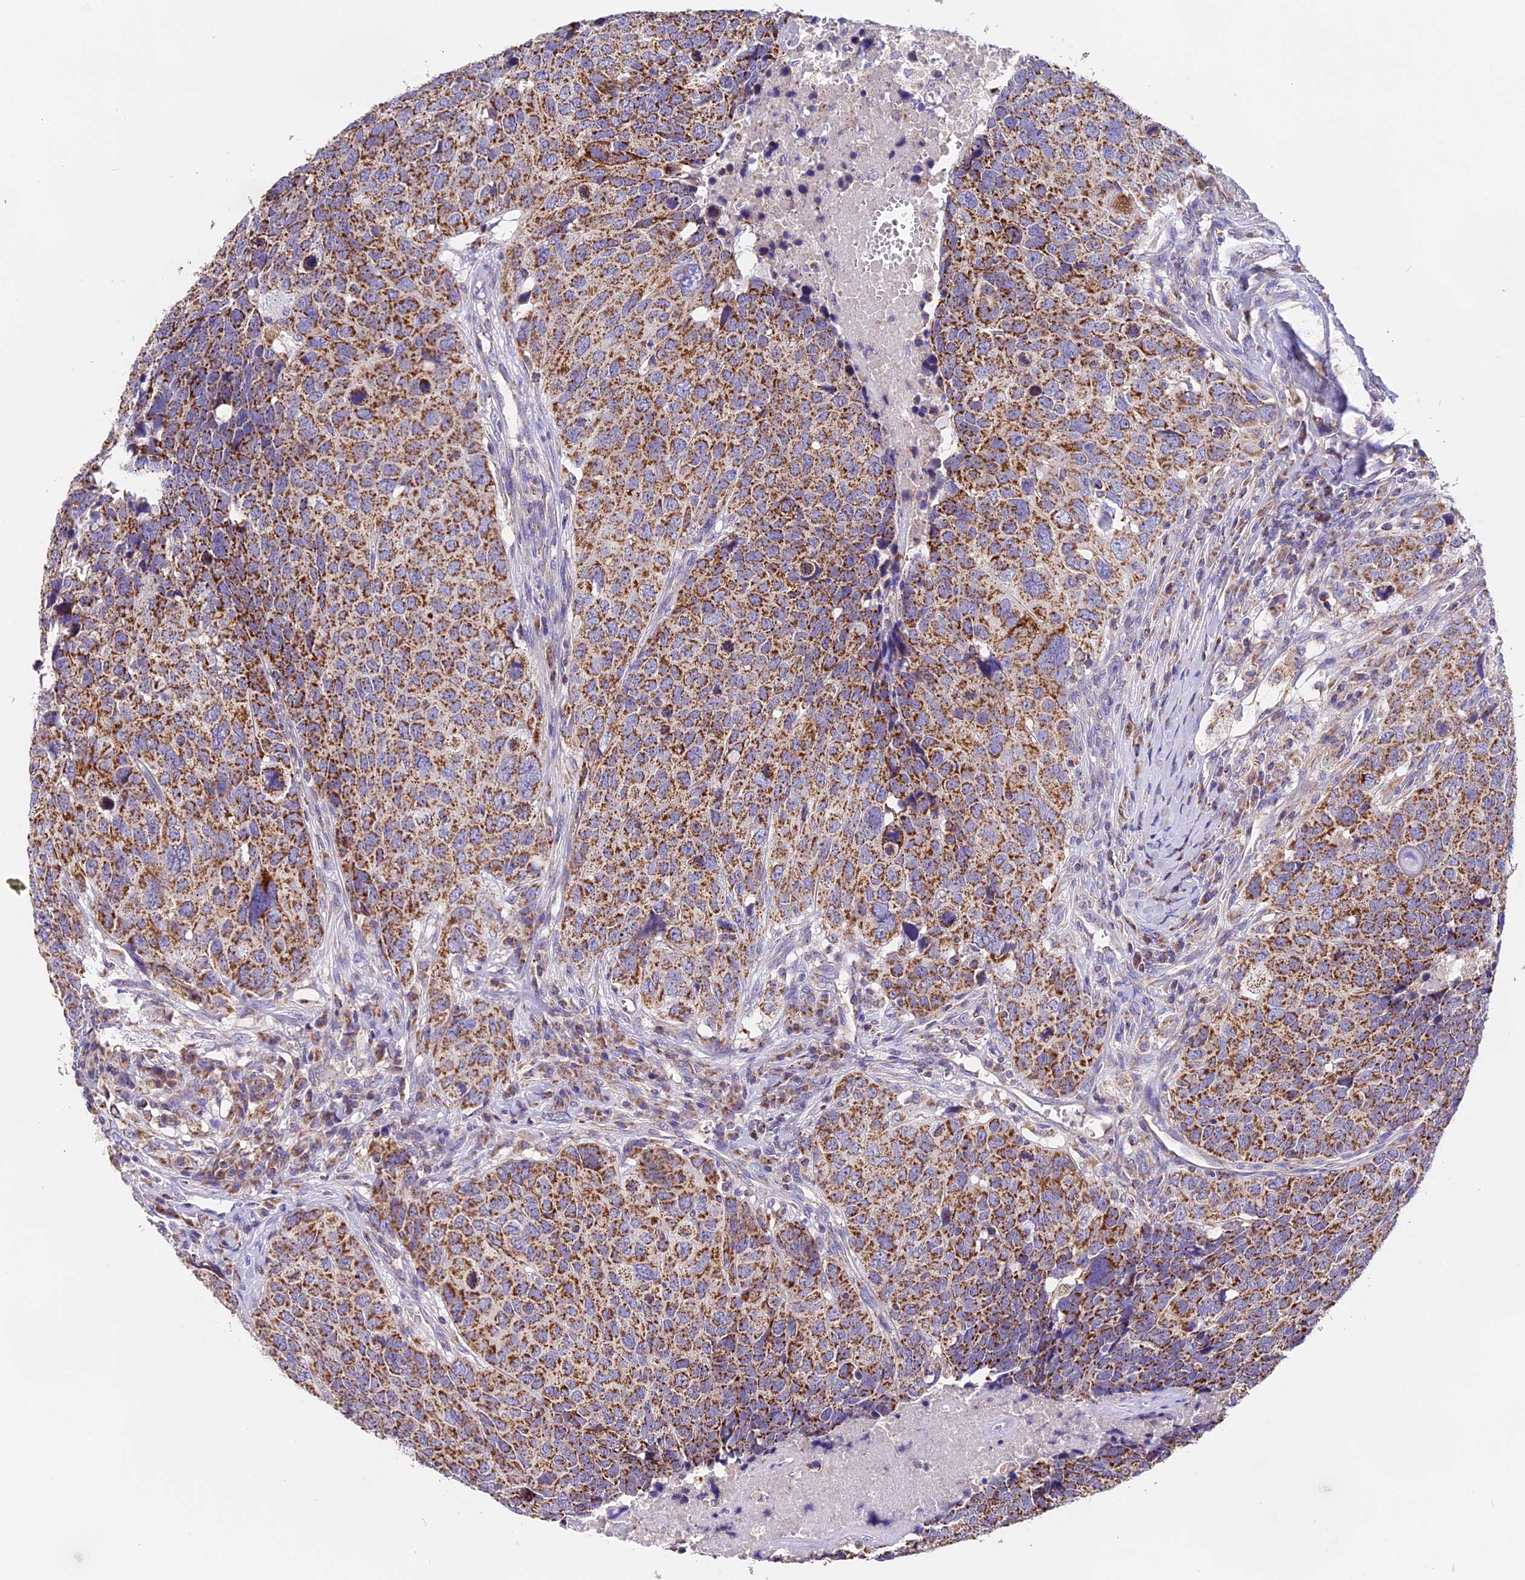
{"staining": {"intensity": "strong", "quantity": ">75%", "location": "cytoplasmic/membranous"}, "tissue": "head and neck cancer", "cell_type": "Tumor cells", "image_type": "cancer", "snomed": [{"axis": "morphology", "description": "Squamous cell carcinoma, NOS"}, {"axis": "topography", "description": "Head-Neck"}], "caption": "Head and neck cancer stained for a protein (brown) displays strong cytoplasmic/membranous positive positivity in about >75% of tumor cells.", "gene": "MGME1", "patient": {"sex": "male", "age": 66}}